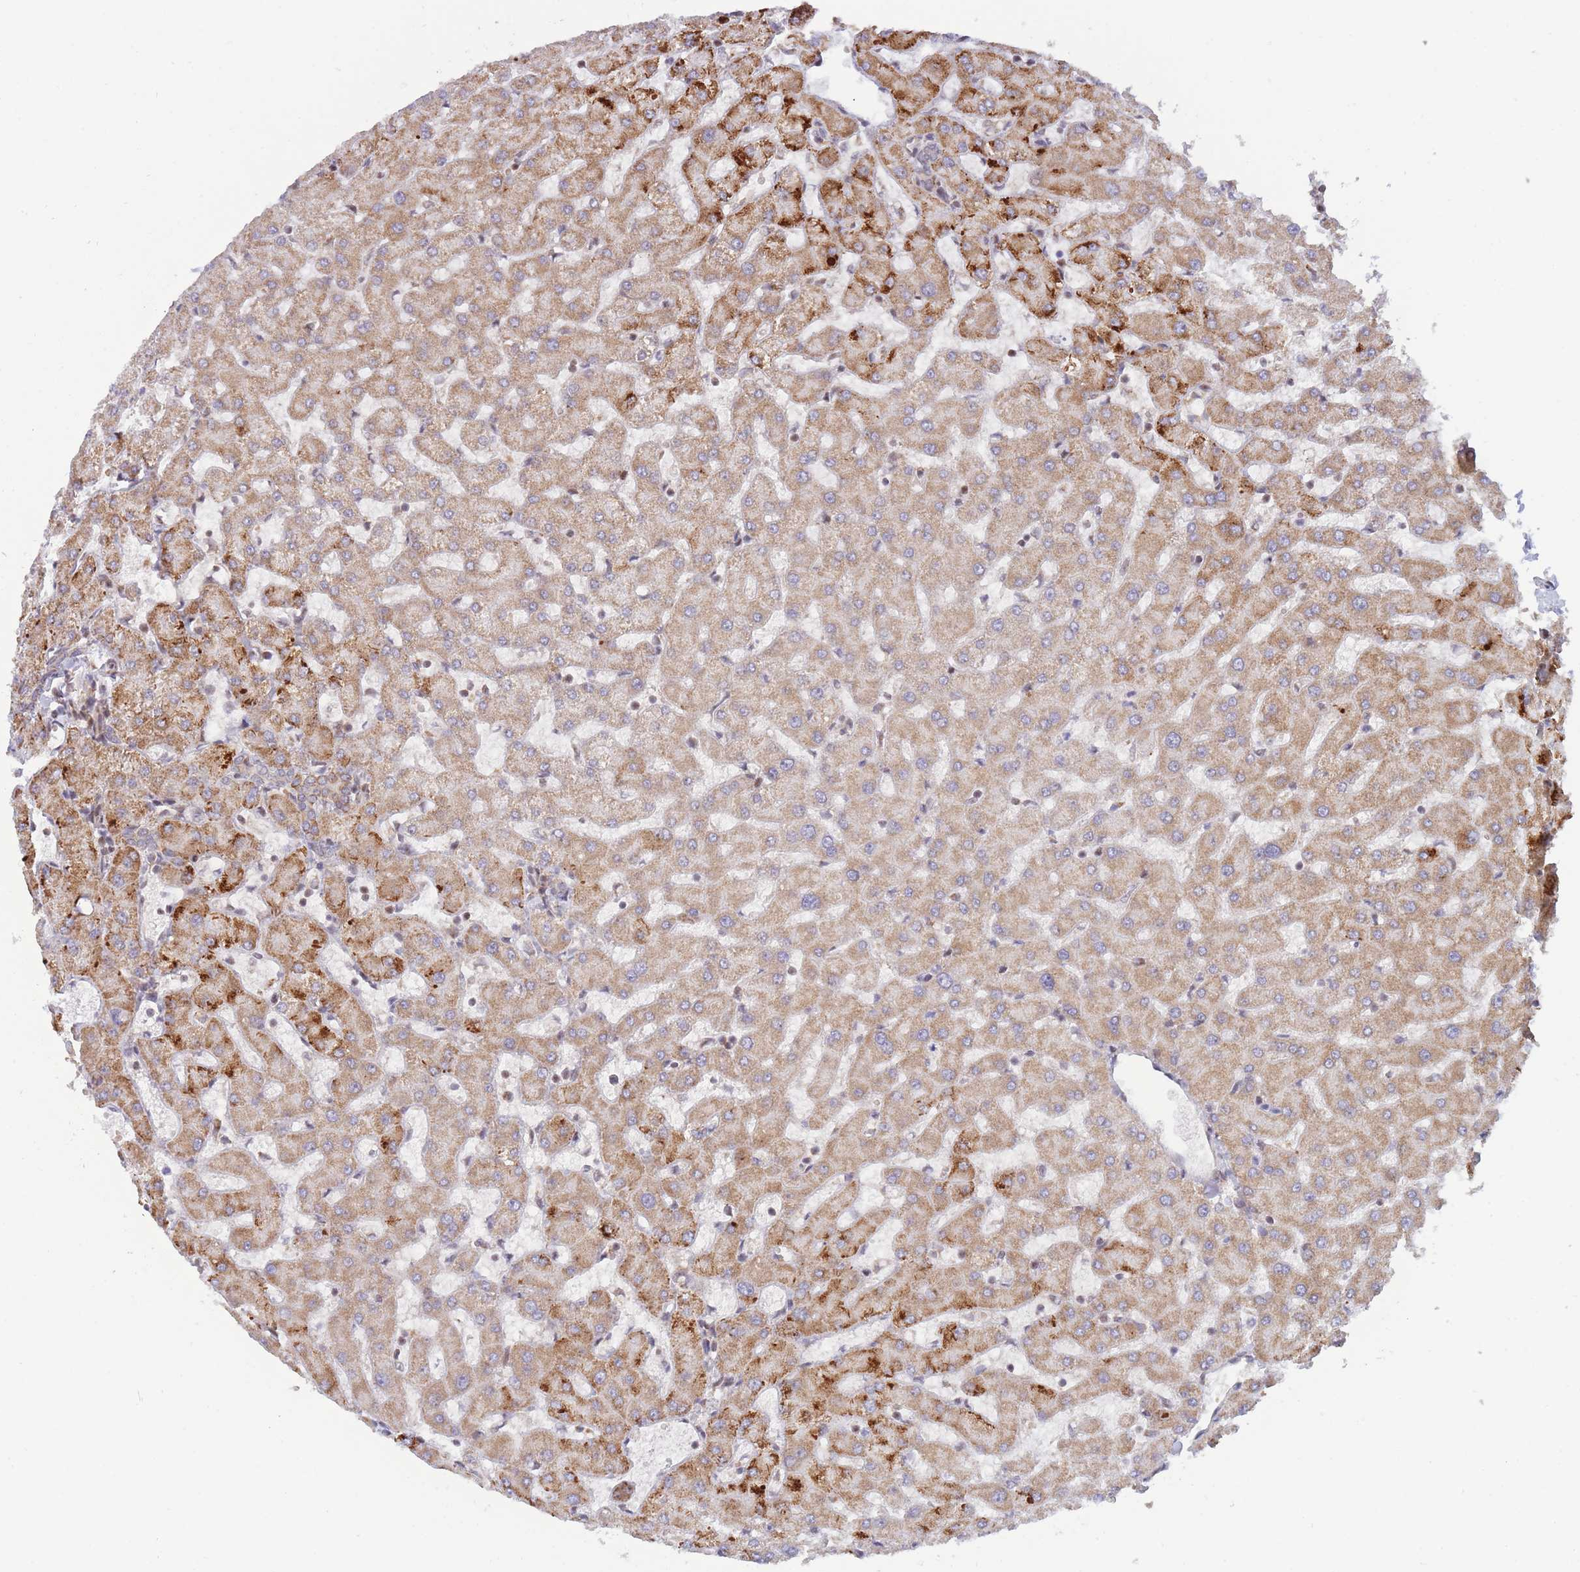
{"staining": {"intensity": "negative", "quantity": "none", "location": "none"}, "tissue": "liver", "cell_type": "Cholangiocytes", "image_type": "normal", "snomed": [{"axis": "morphology", "description": "Normal tissue, NOS"}, {"axis": "topography", "description": "Liver"}], "caption": "Immunohistochemistry of normal liver shows no staining in cholangiocytes. (IHC, brightfield microscopy, high magnification).", "gene": "BOD1L1", "patient": {"sex": "female", "age": 63}}